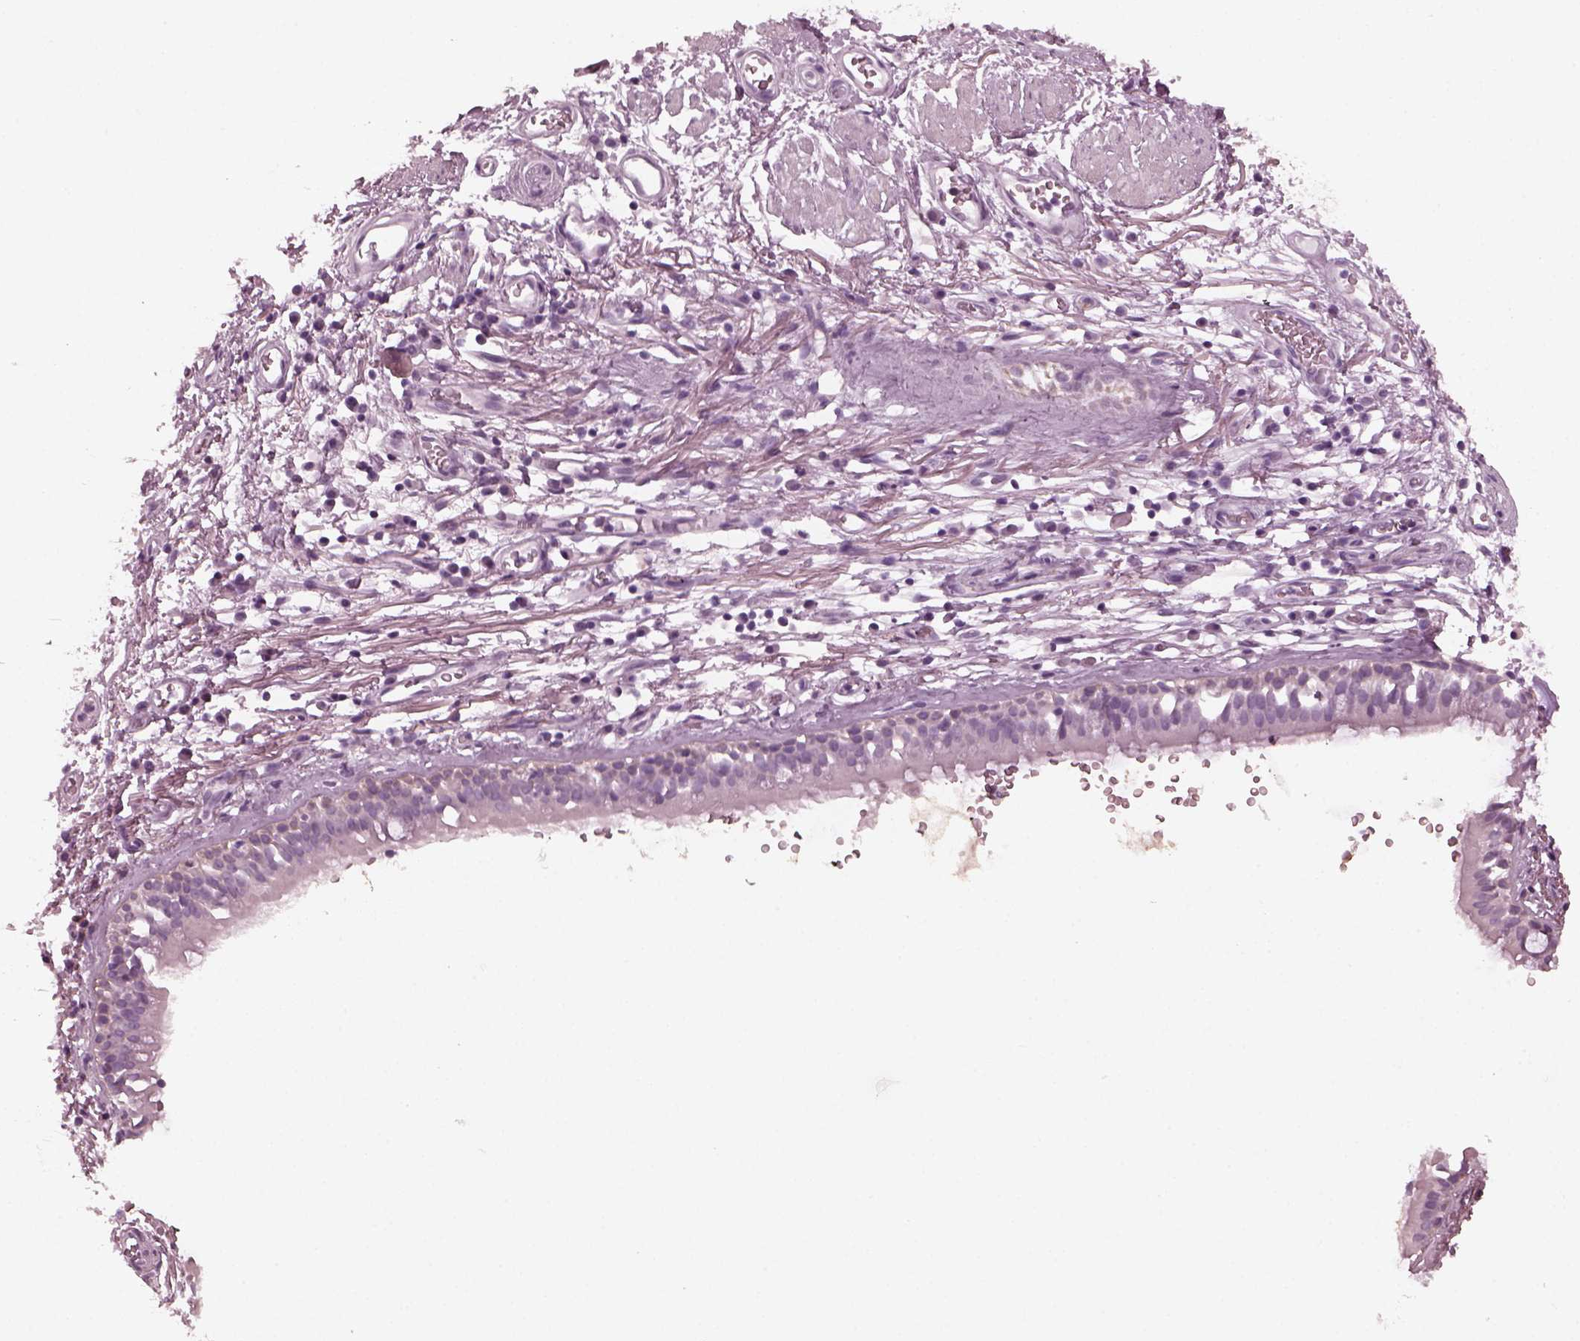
{"staining": {"intensity": "negative", "quantity": "none", "location": "none"}, "tissue": "adipose tissue", "cell_type": "Adipocytes", "image_type": "normal", "snomed": [{"axis": "morphology", "description": "Normal tissue, NOS"}, {"axis": "topography", "description": "Cartilage tissue"}, {"axis": "topography", "description": "Bronchus"}], "caption": "There is no significant positivity in adipocytes of adipose tissue. (DAB (3,3'-diaminobenzidine) immunohistochemistry (IHC) visualized using brightfield microscopy, high magnification).", "gene": "GRM6", "patient": {"sex": "male", "age": 58}}